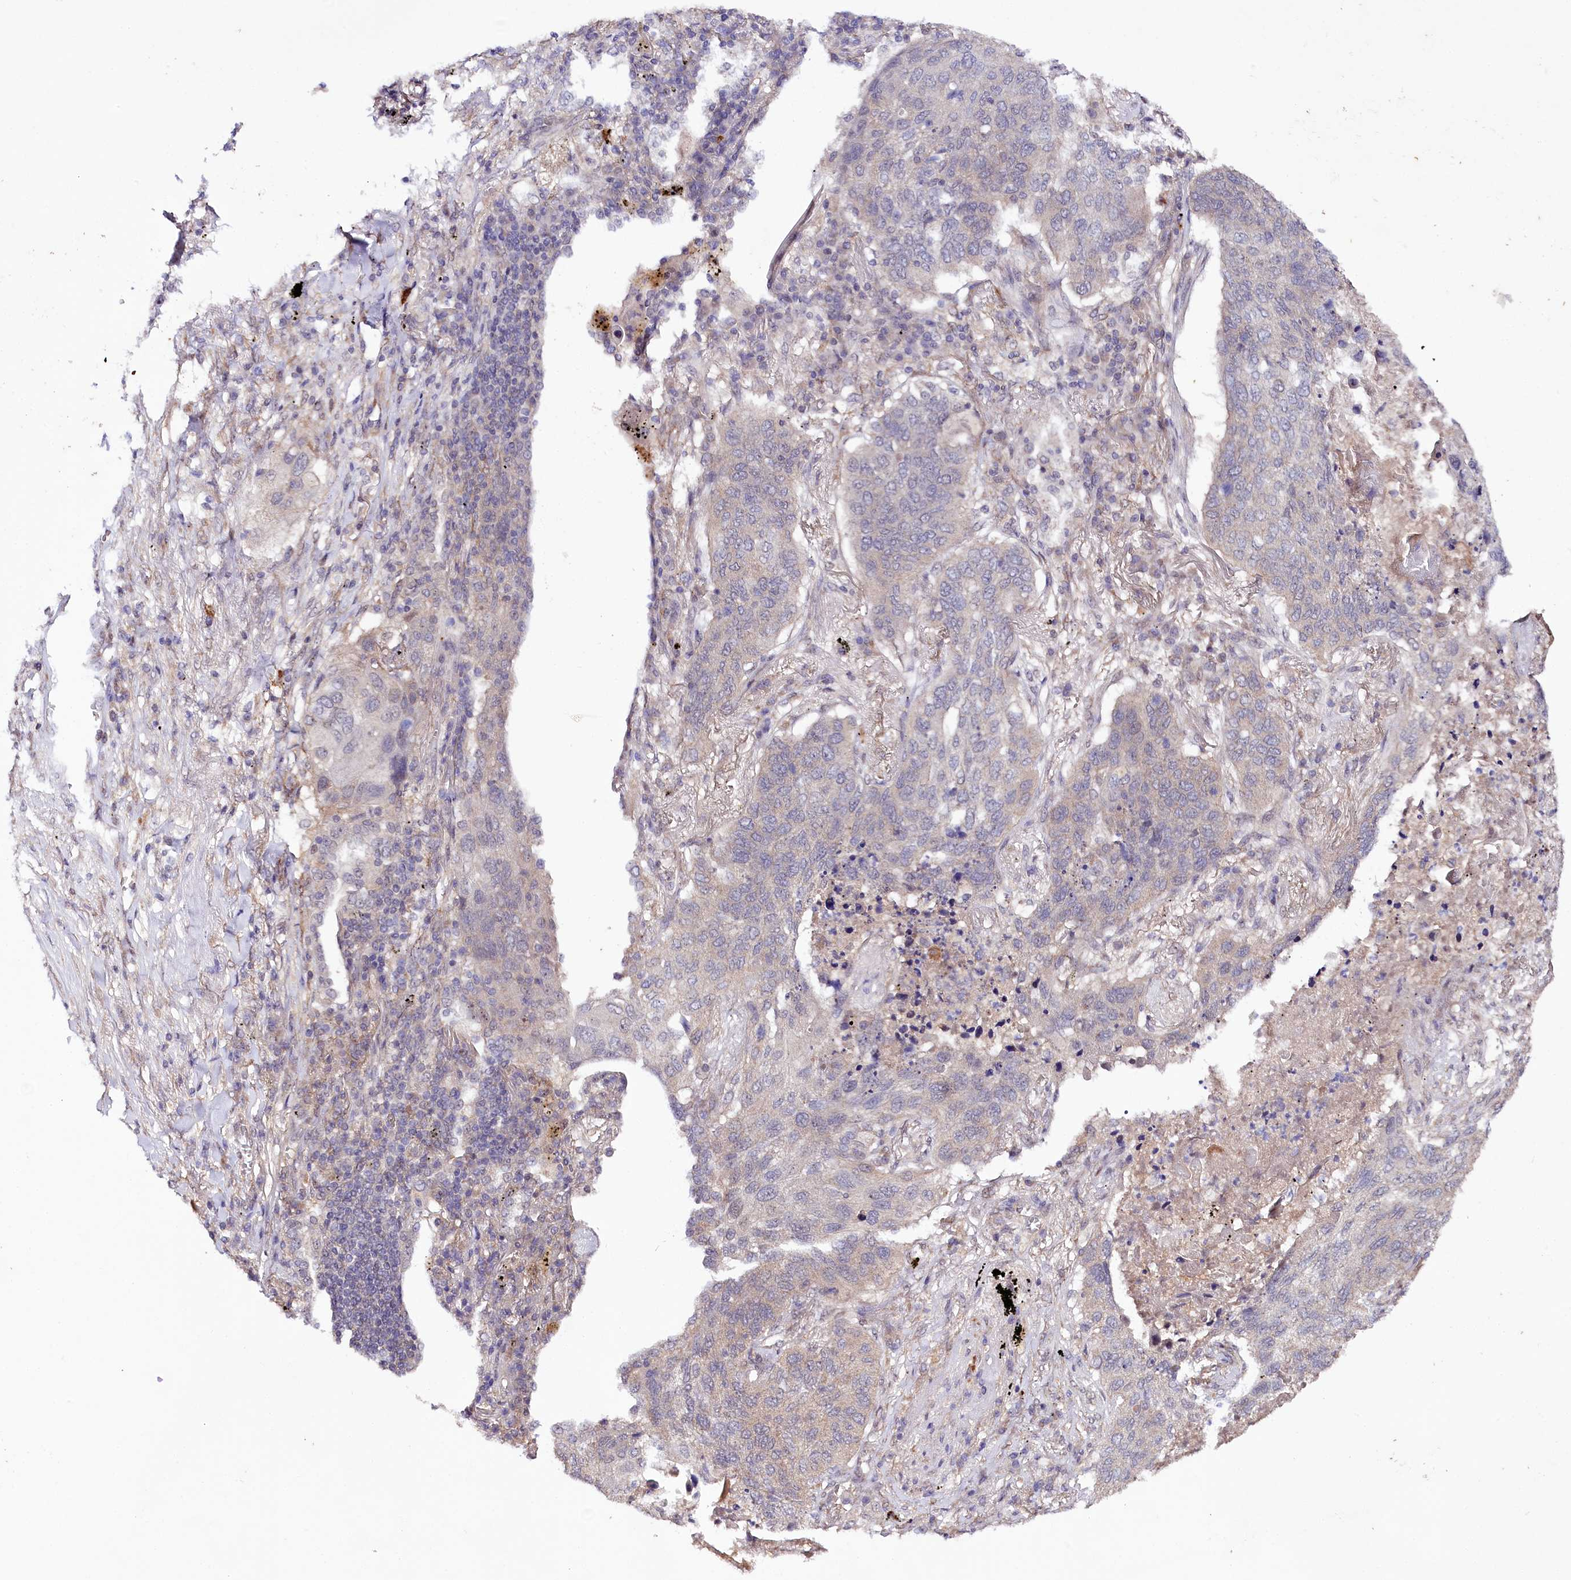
{"staining": {"intensity": "weak", "quantity": "<25%", "location": "cytoplasmic/membranous"}, "tissue": "lung cancer", "cell_type": "Tumor cells", "image_type": "cancer", "snomed": [{"axis": "morphology", "description": "Squamous cell carcinoma, NOS"}, {"axis": "topography", "description": "Lung"}], "caption": "A histopathology image of human lung cancer (squamous cell carcinoma) is negative for staining in tumor cells.", "gene": "PHLDB1", "patient": {"sex": "female", "age": 63}}